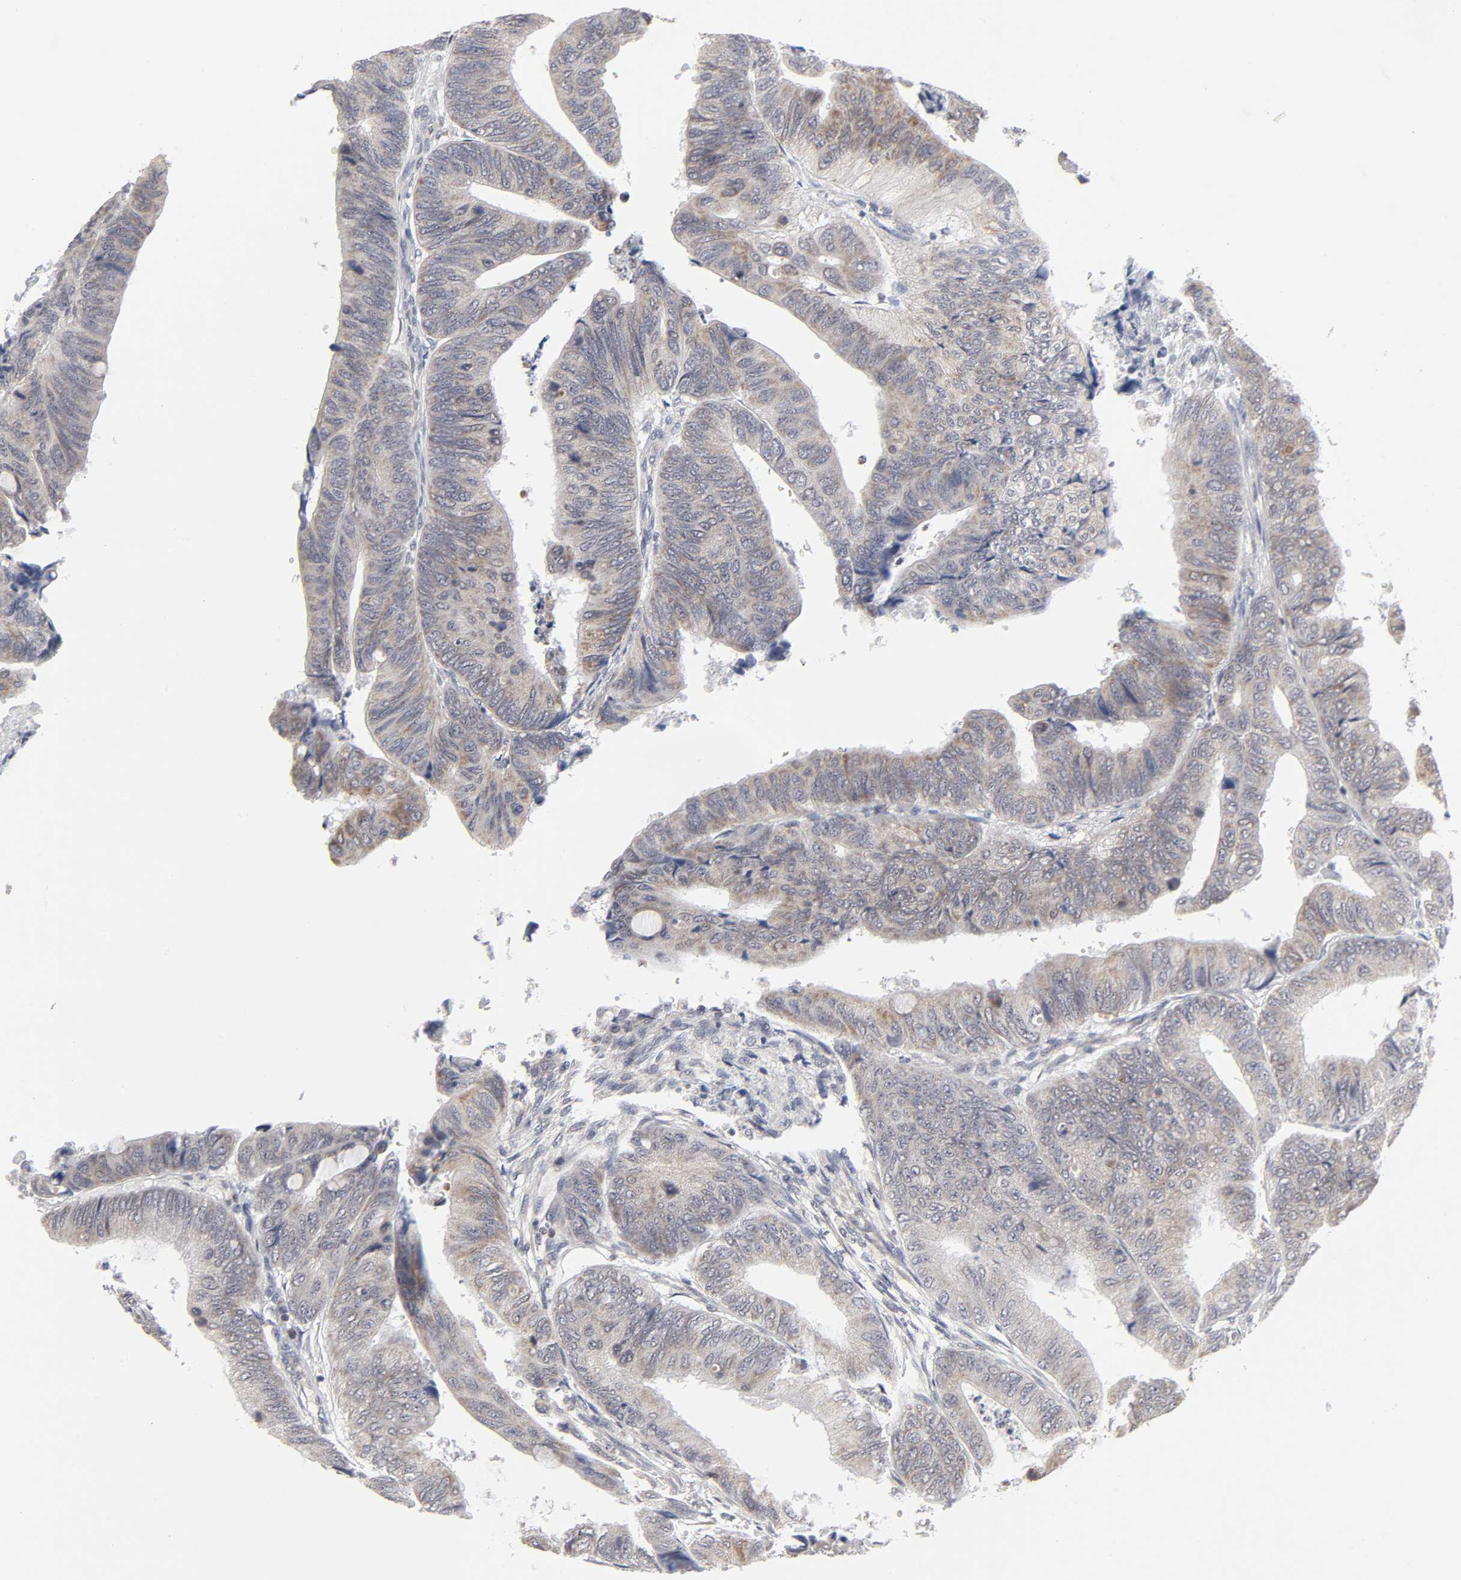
{"staining": {"intensity": "moderate", "quantity": "25%-75%", "location": "cytoplasmic/membranous"}, "tissue": "colorectal cancer", "cell_type": "Tumor cells", "image_type": "cancer", "snomed": [{"axis": "morphology", "description": "Normal tissue, NOS"}, {"axis": "morphology", "description": "Adenocarcinoma, NOS"}, {"axis": "topography", "description": "Rectum"}, {"axis": "topography", "description": "Peripheral nerve tissue"}], "caption": "Immunohistochemistry of colorectal adenocarcinoma reveals medium levels of moderate cytoplasmic/membranous staining in approximately 25%-75% of tumor cells. The protein is shown in brown color, while the nuclei are stained blue.", "gene": "AUH", "patient": {"sex": "male", "age": 92}}